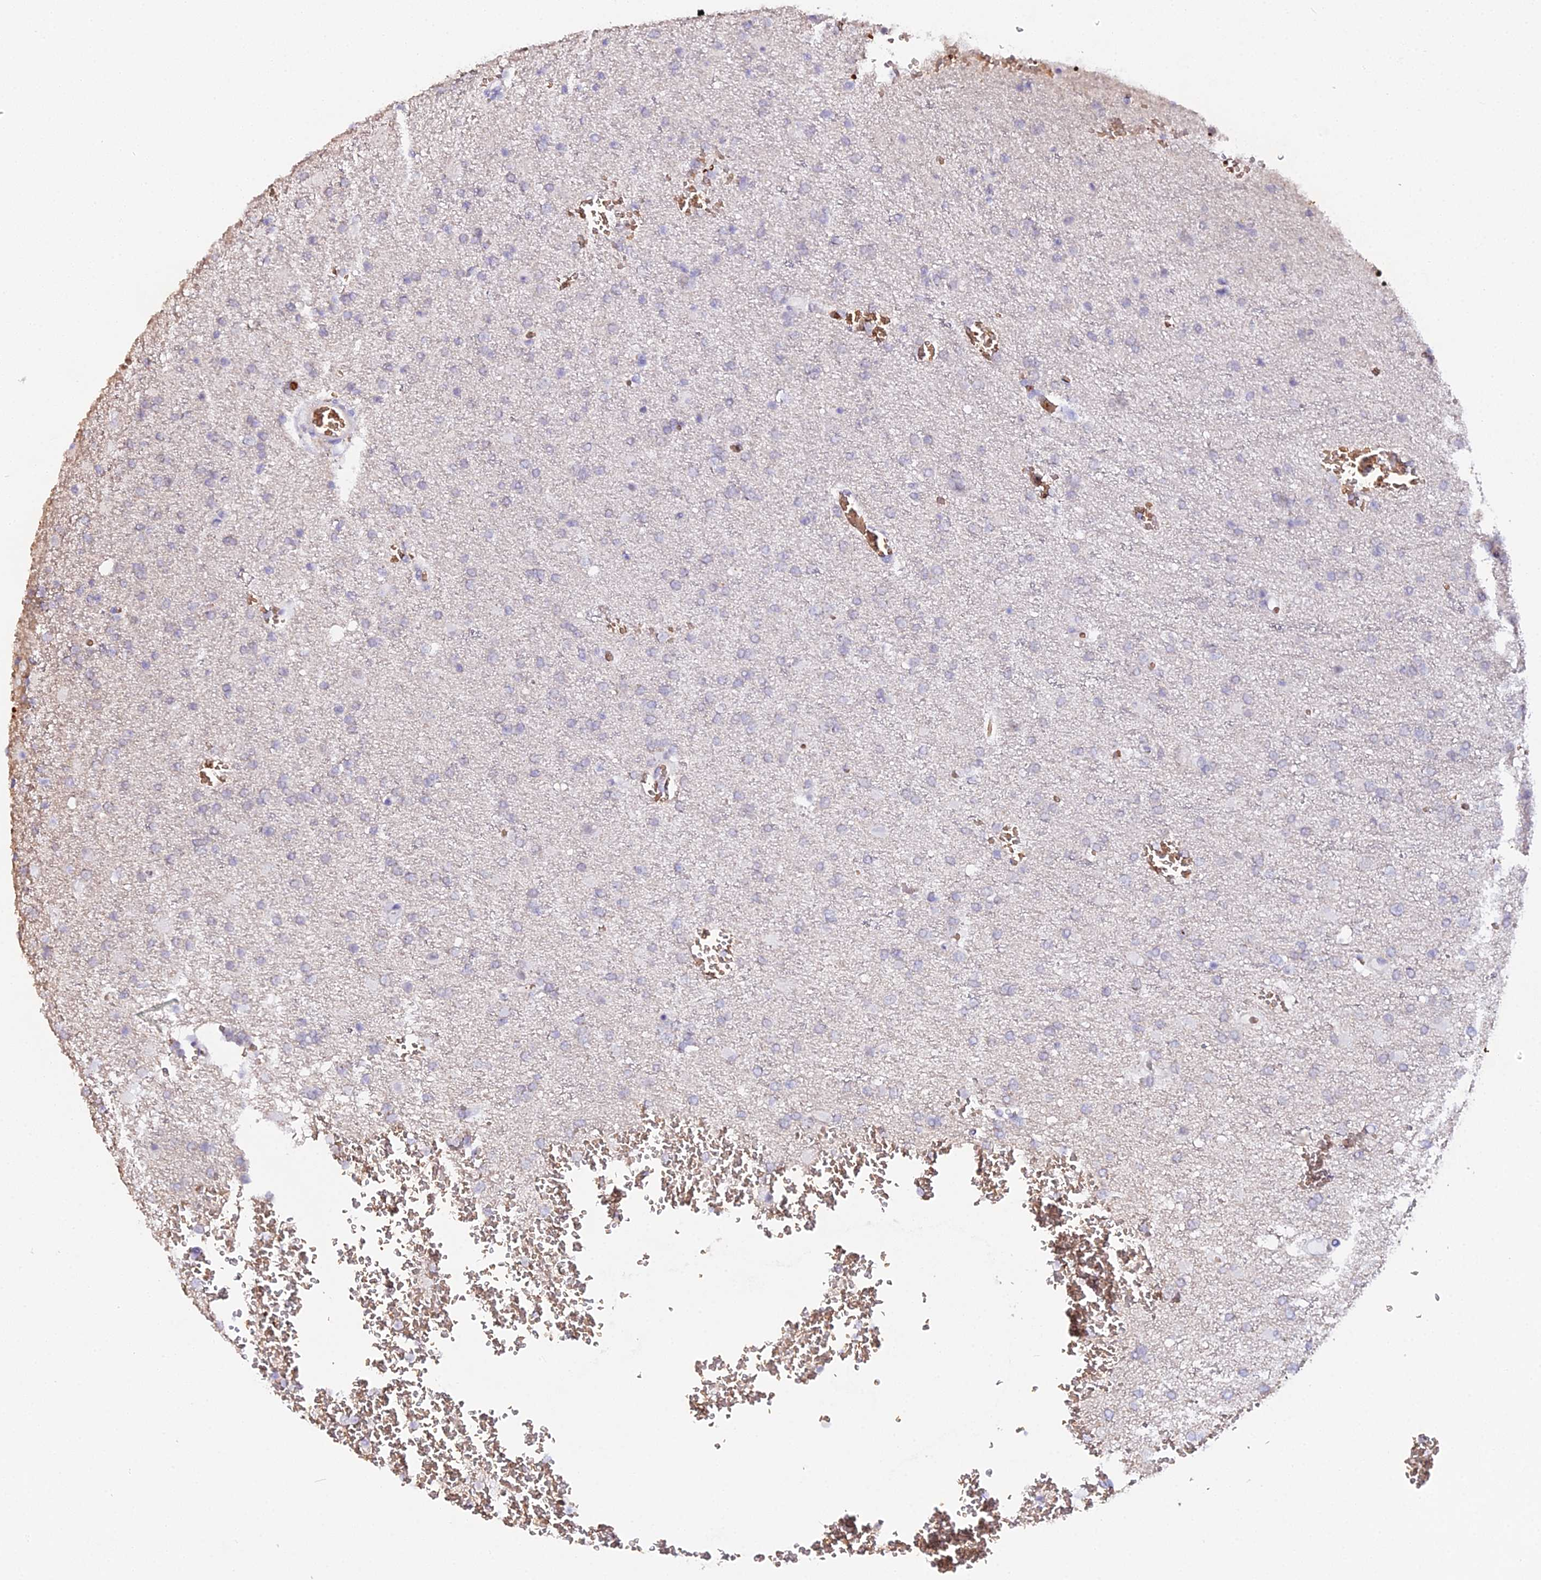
{"staining": {"intensity": "negative", "quantity": "none", "location": "none"}, "tissue": "glioma", "cell_type": "Tumor cells", "image_type": "cancer", "snomed": [{"axis": "morphology", "description": "Glioma, malignant, High grade"}, {"axis": "topography", "description": "Brain"}], "caption": "An immunohistochemistry micrograph of malignant glioma (high-grade) is shown. There is no staining in tumor cells of malignant glioma (high-grade).", "gene": "CFAP45", "patient": {"sex": "female", "age": 74}}